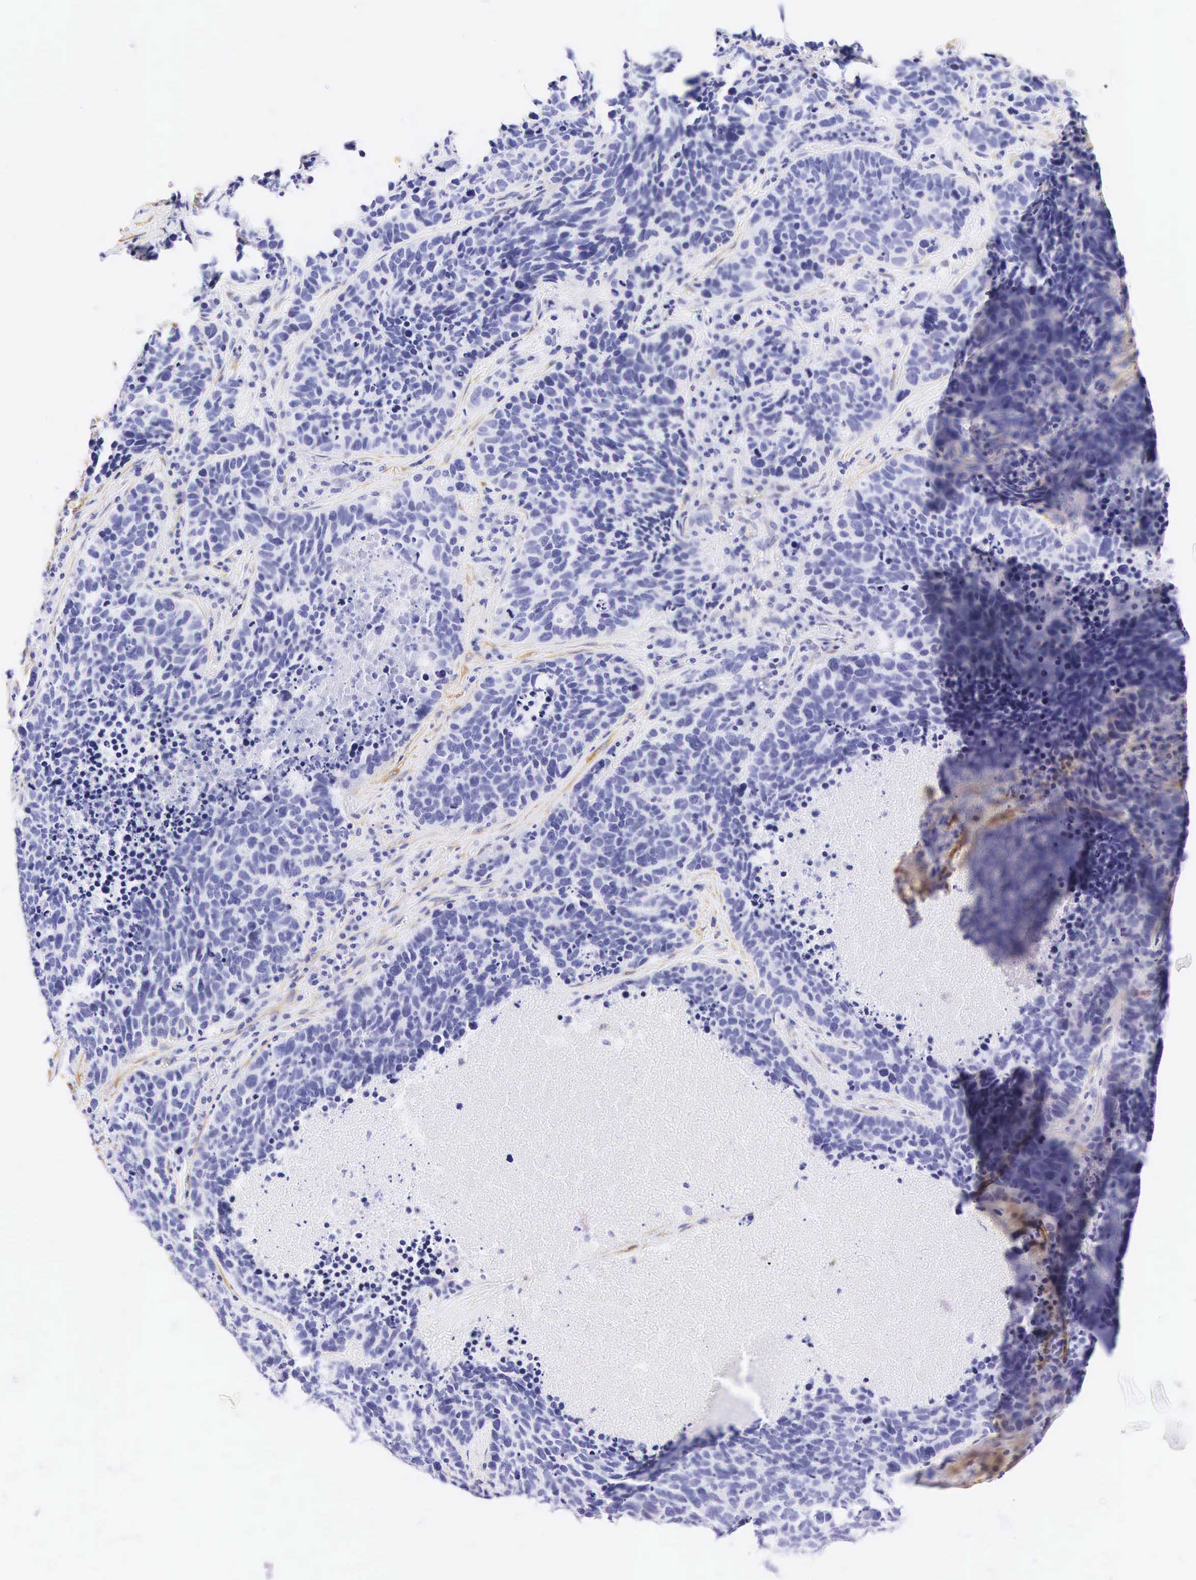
{"staining": {"intensity": "negative", "quantity": "none", "location": "none"}, "tissue": "lung cancer", "cell_type": "Tumor cells", "image_type": "cancer", "snomed": [{"axis": "morphology", "description": "Neoplasm, malignant, NOS"}, {"axis": "topography", "description": "Lung"}], "caption": "IHC image of human lung cancer (neoplasm (malignant)) stained for a protein (brown), which displays no staining in tumor cells. (DAB IHC, high magnification).", "gene": "CNN1", "patient": {"sex": "female", "age": 75}}